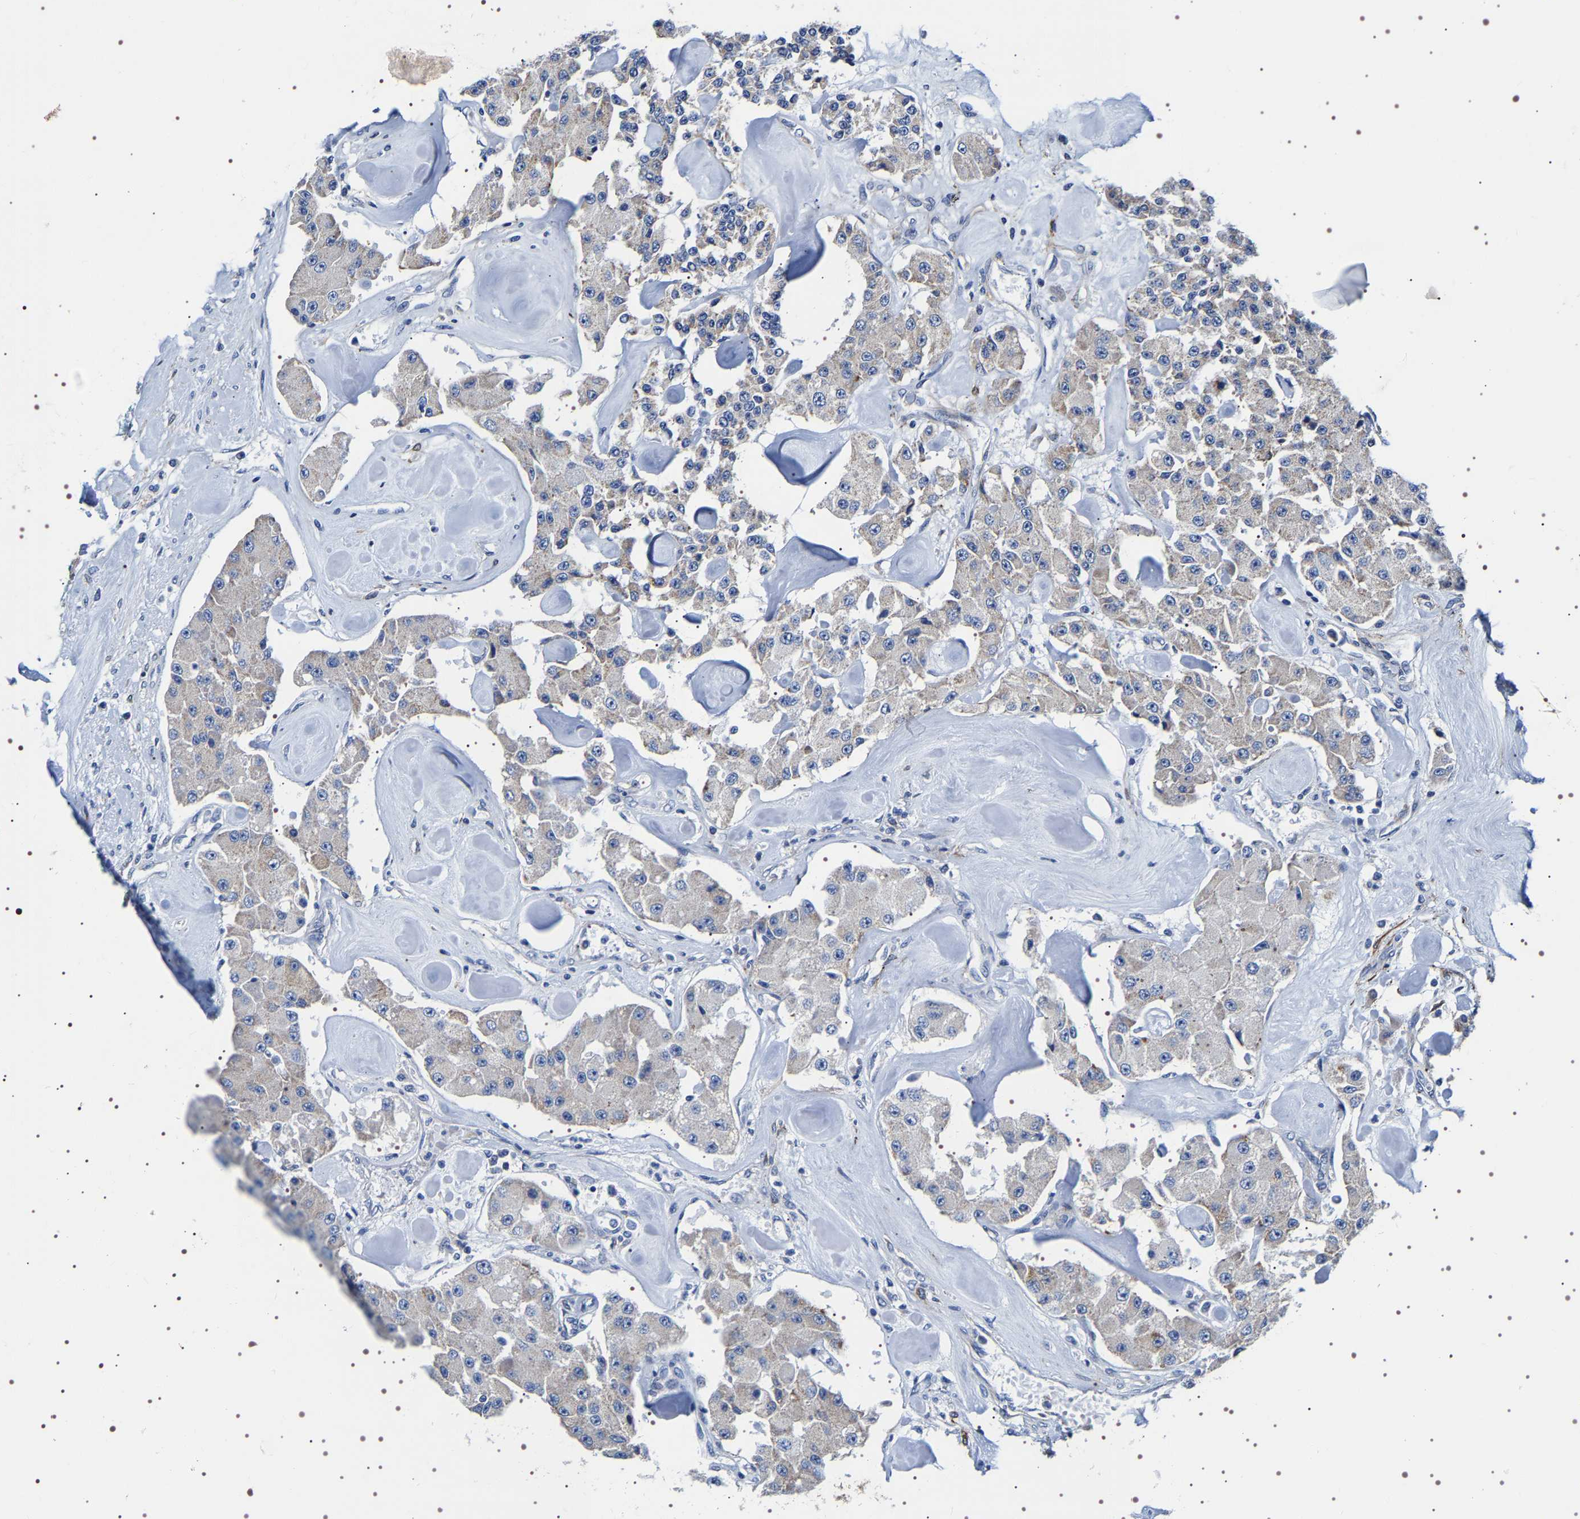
{"staining": {"intensity": "negative", "quantity": "none", "location": "none"}, "tissue": "carcinoid", "cell_type": "Tumor cells", "image_type": "cancer", "snomed": [{"axis": "morphology", "description": "Carcinoid, malignant, NOS"}, {"axis": "topography", "description": "Pancreas"}], "caption": "DAB (3,3'-diaminobenzidine) immunohistochemical staining of human carcinoid displays no significant staining in tumor cells. (Stains: DAB immunohistochemistry (IHC) with hematoxylin counter stain, Microscopy: brightfield microscopy at high magnification).", "gene": "SQLE", "patient": {"sex": "male", "age": 41}}